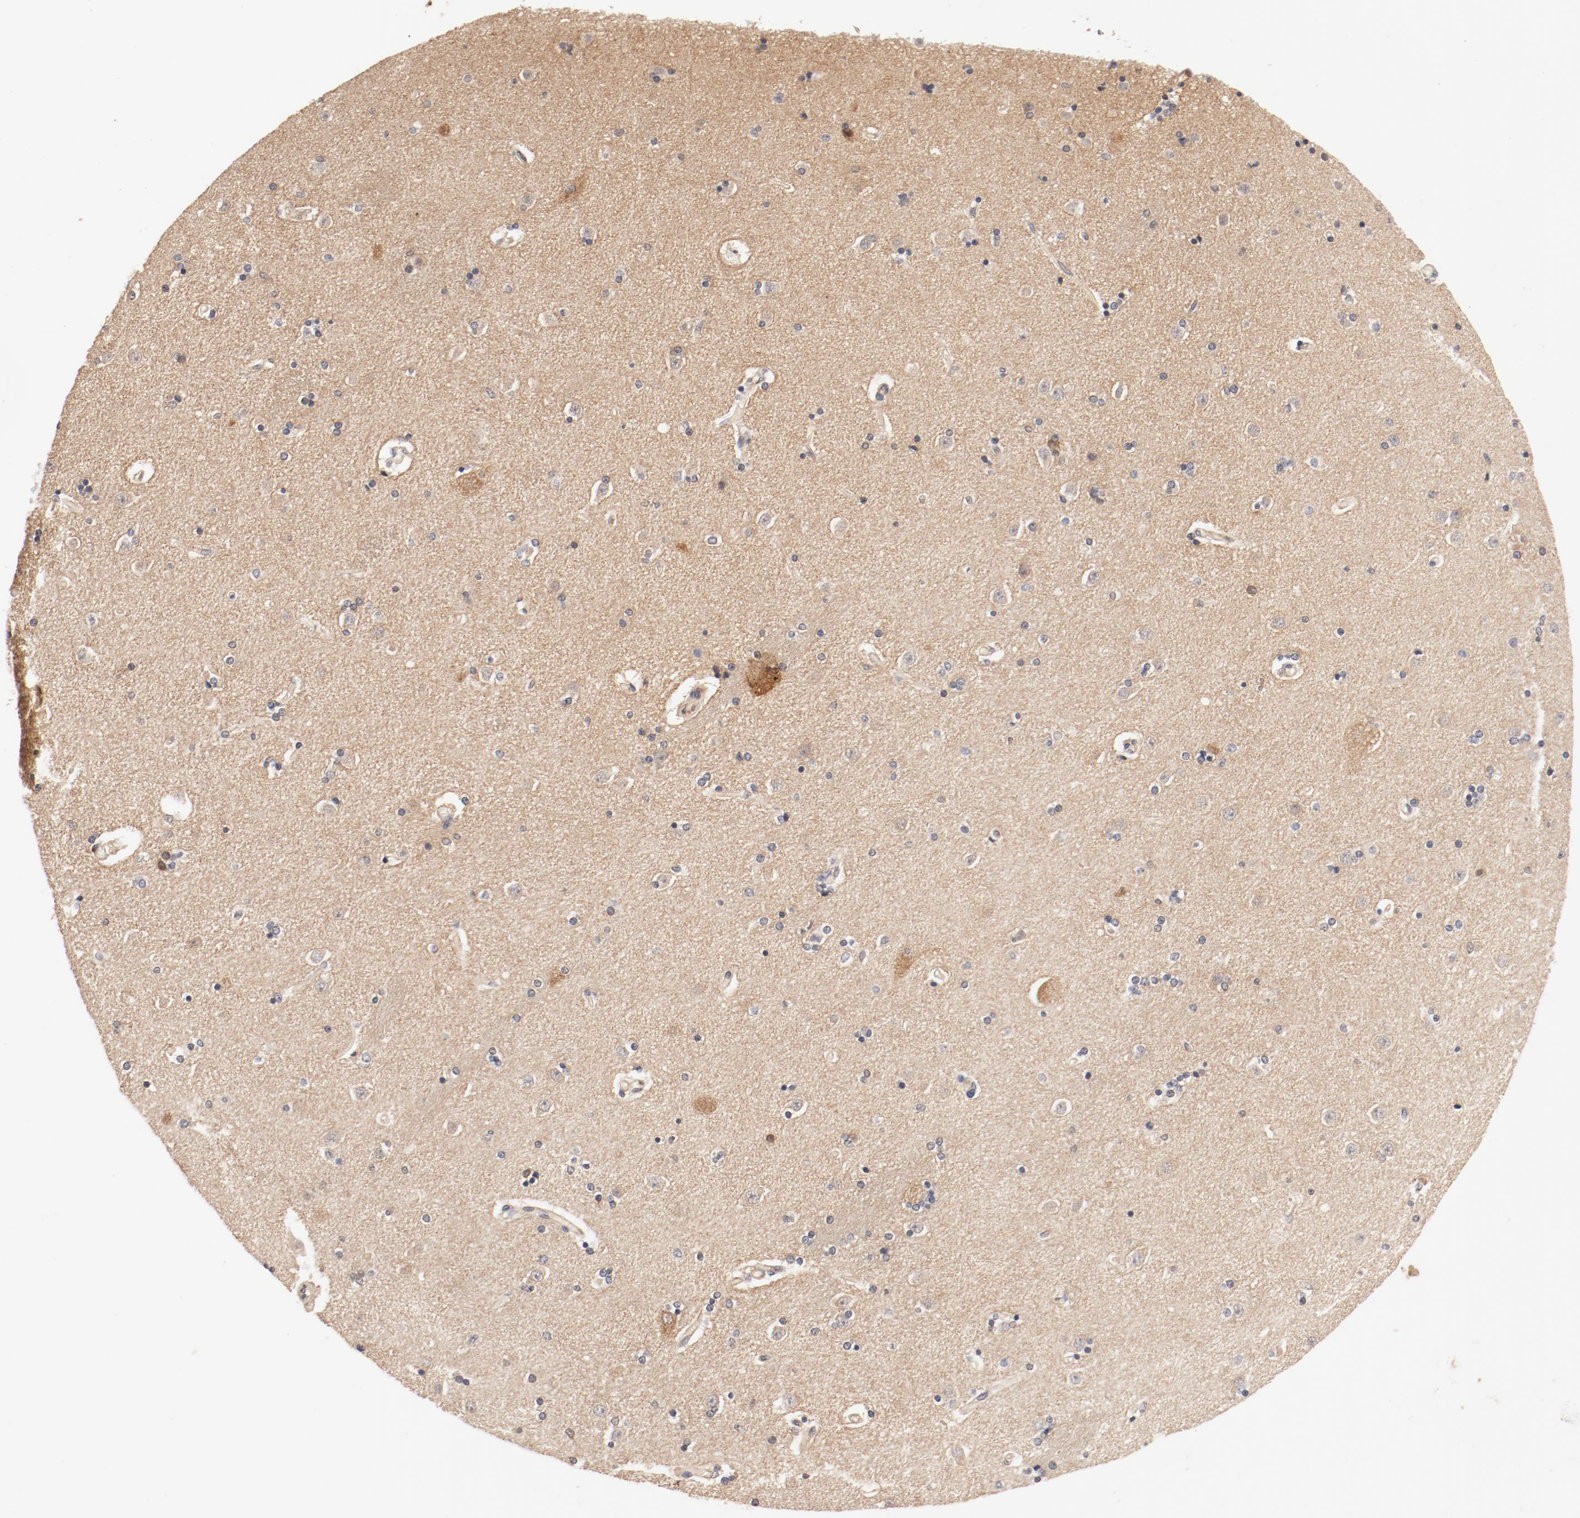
{"staining": {"intensity": "weak", "quantity": "<25%", "location": "cytoplasmic/membranous"}, "tissue": "caudate", "cell_type": "Glial cells", "image_type": "normal", "snomed": [{"axis": "morphology", "description": "Normal tissue, NOS"}, {"axis": "topography", "description": "Lateral ventricle wall"}], "caption": "High power microscopy image of an immunohistochemistry photomicrograph of normal caudate, revealing no significant positivity in glial cells. Brightfield microscopy of immunohistochemistry stained with DAB (brown) and hematoxylin (blue), captured at high magnification.", "gene": "UBE2J1", "patient": {"sex": "female", "age": 54}}